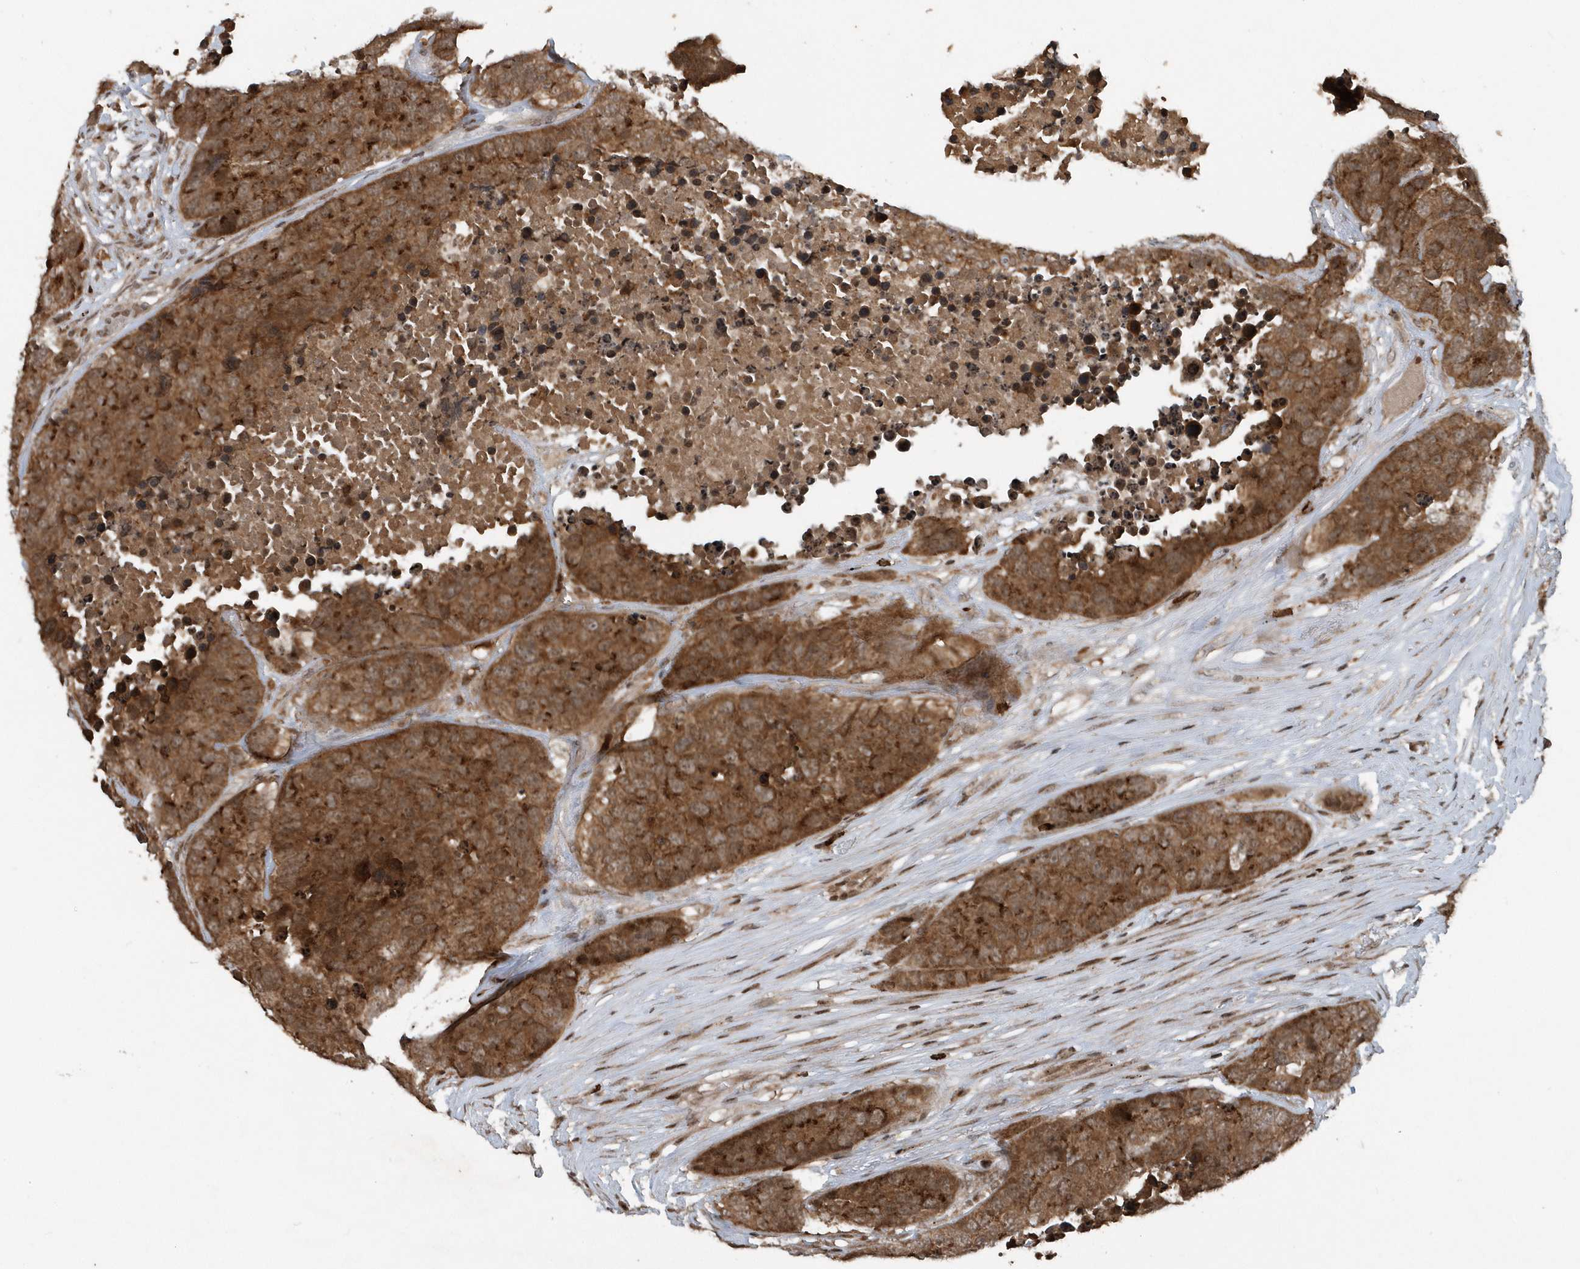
{"staining": {"intensity": "strong", "quantity": ">75%", "location": "cytoplasmic/membranous"}, "tissue": "carcinoid", "cell_type": "Tumor cells", "image_type": "cancer", "snomed": [{"axis": "morphology", "description": "Carcinoid, malignant, NOS"}, {"axis": "topography", "description": "Lung"}], "caption": "Immunohistochemical staining of carcinoid reveals high levels of strong cytoplasmic/membranous protein positivity in about >75% of tumor cells.", "gene": "EIF2B1", "patient": {"sex": "male", "age": 60}}